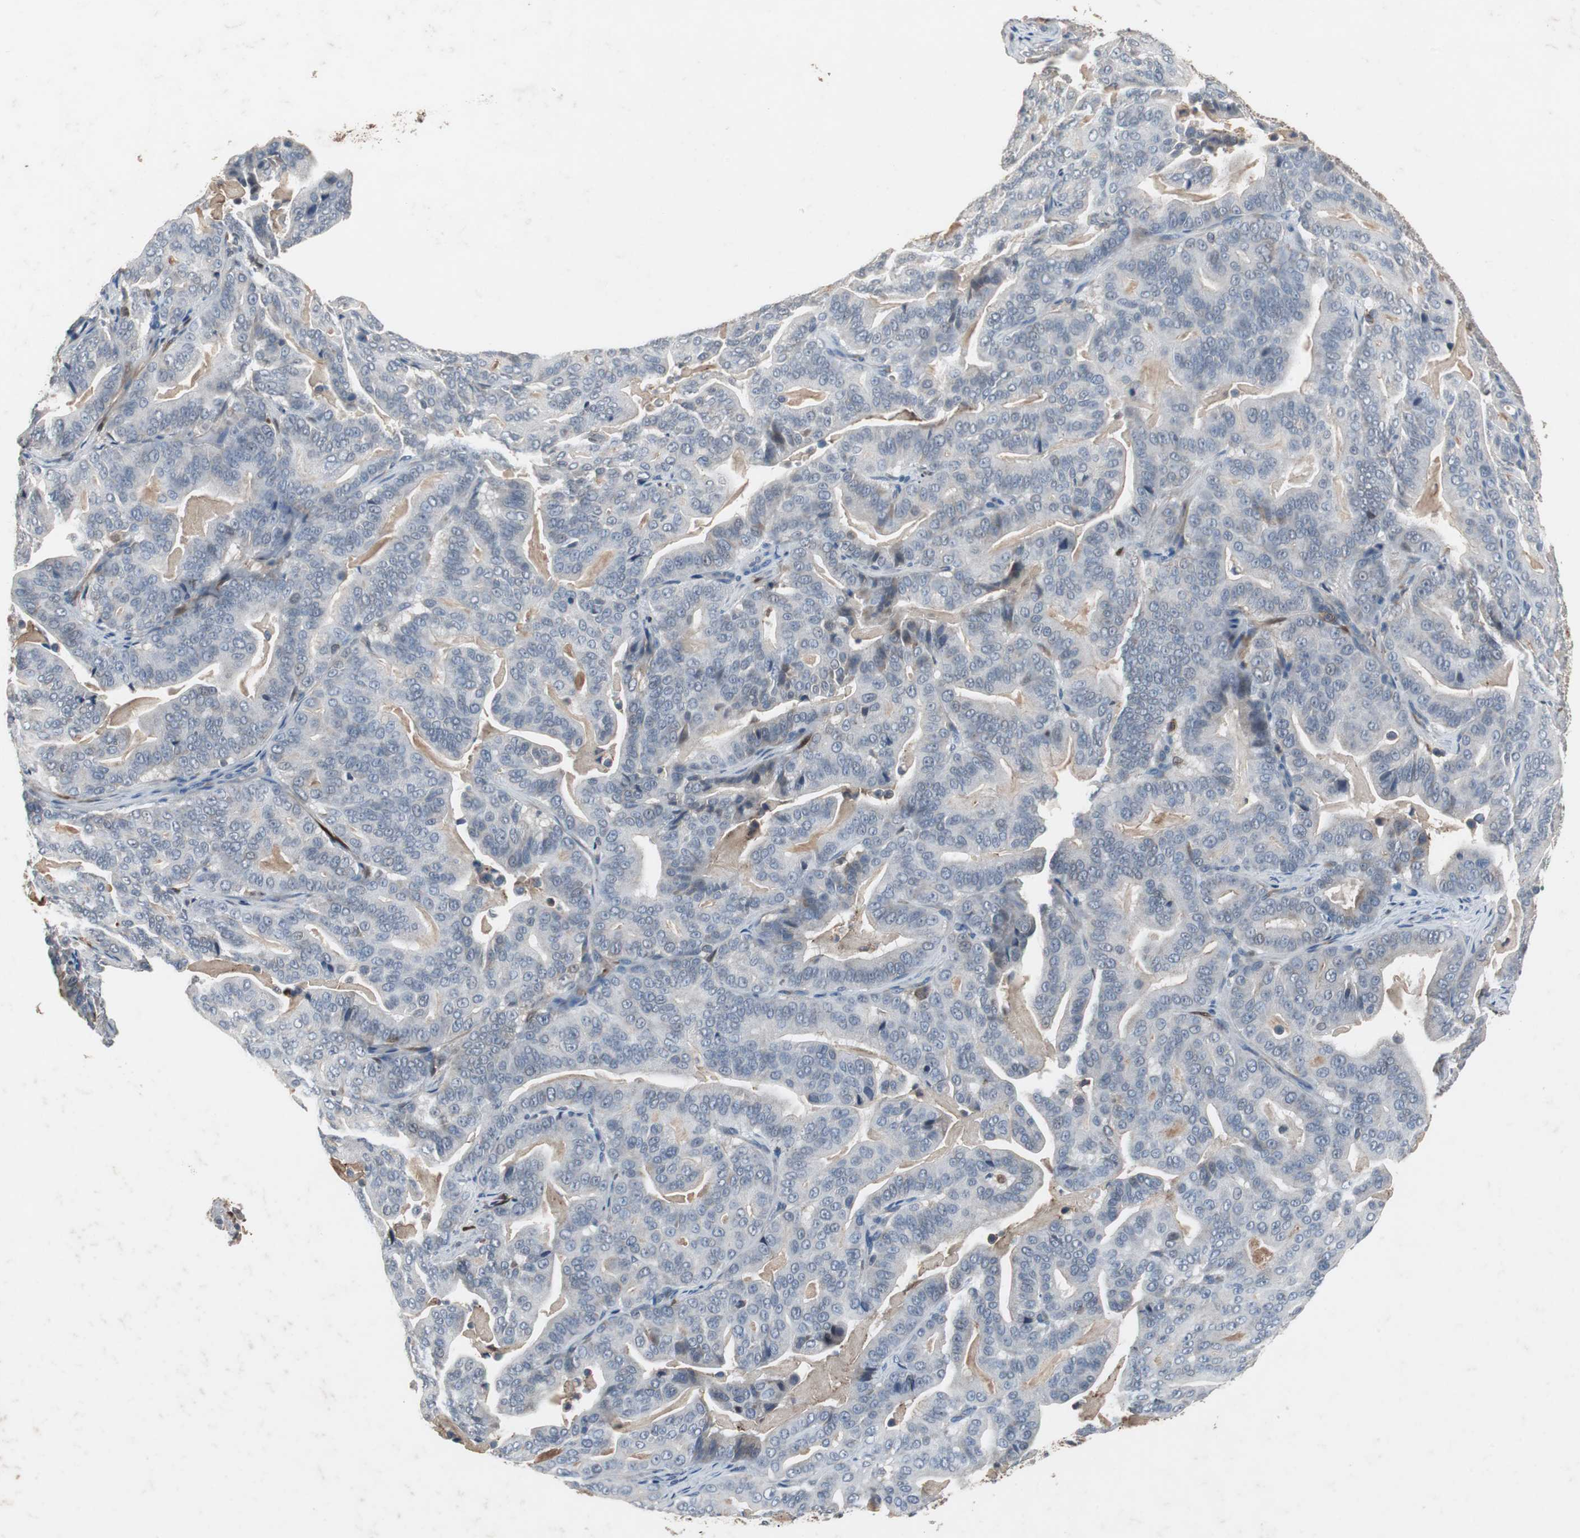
{"staining": {"intensity": "negative", "quantity": "none", "location": "none"}, "tissue": "pancreatic cancer", "cell_type": "Tumor cells", "image_type": "cancer", "snomed": [{"axis": "morphology", "description": "Adenocarcinoma, NOS"}, {"axis": "topography", "description": "Pancreas"}], "caption": "There is no significant staining in tumor cells of pancreatic adenocarcinoma.", "gene": "CALB2", "patient": {"sex": "male", "age": 63}}